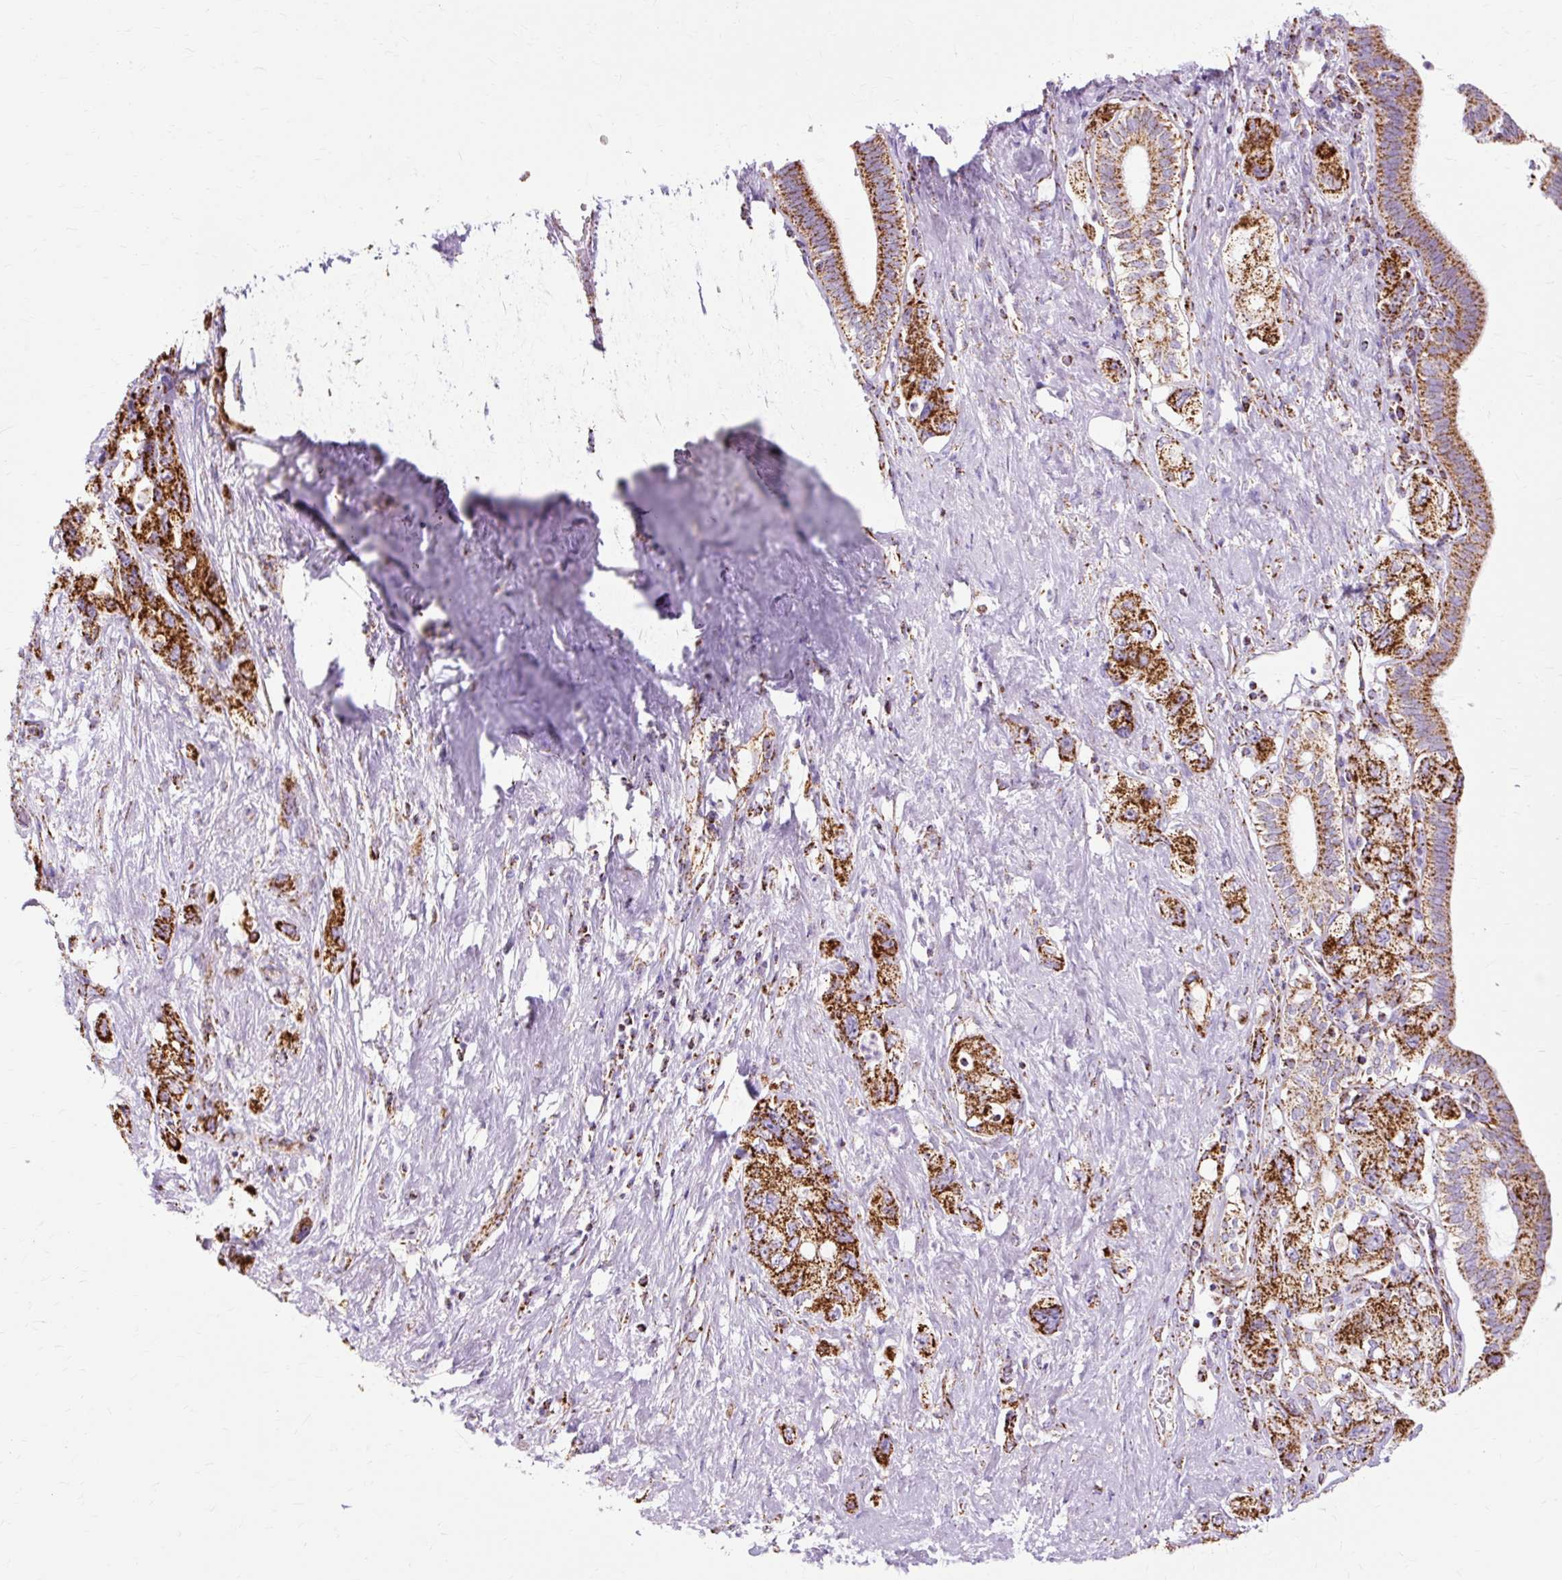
{"staining": {"intensity": "strong", "quantity": ">75%", "location": "cytoplasmic/membranous"}, "tissue": "pancreatic cancer", "cell_type": "Tumor cells", "image_type": "cancer", "snomed": [{"axis": "morphology", "description": "Adenocarcinoma, NOS"}, {"axis": "topography", "description": "Pancreas"}], "caption": "This is a histology image of immunohistochemistry (IHC) staining of pancreatic cancer, which shows strong expression in the cytoplasmic/membranous of tumor cells.", "gene": "DLAT", "patient": {"sex": "female", "age": 73}}